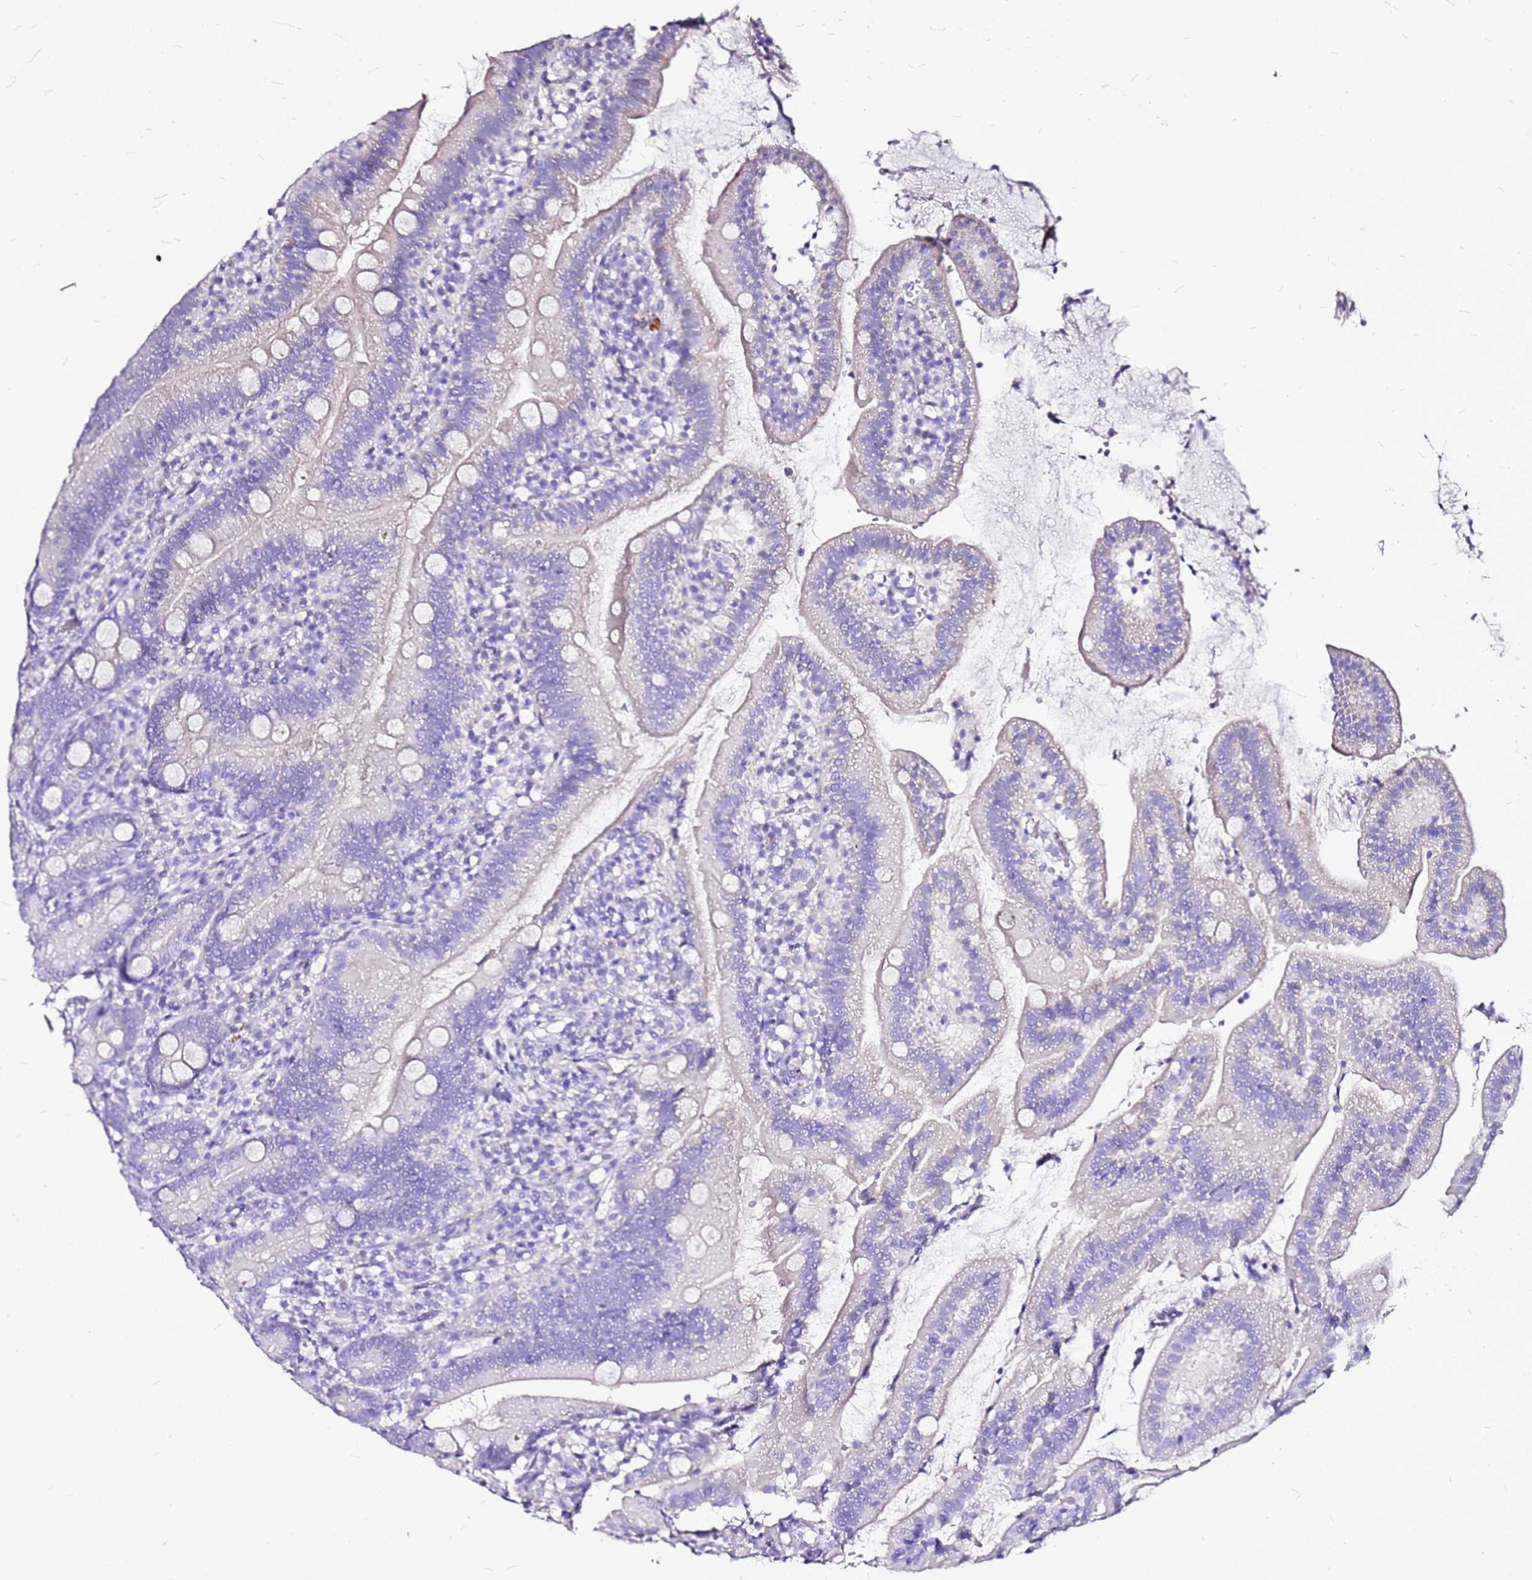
{"staining": {"intensity": "negative", "quantity": "none", "location": "none"}, "tissue": "duodenum", "cell_type": "Glandular cells", "image_type": "normal", "snomed": [{"axis": "morphology", "description": "Normal tissue, NOS"}, {"axis": "topography", "description": "Duodenum"}], "caption": "IHC photomicrograph of benign duodenum: human duodenum stained with DAB exhibits no significant protein expression in glandular cells.", "gene": "CASD1", "patient": {"sex": "female", "age": 67}}